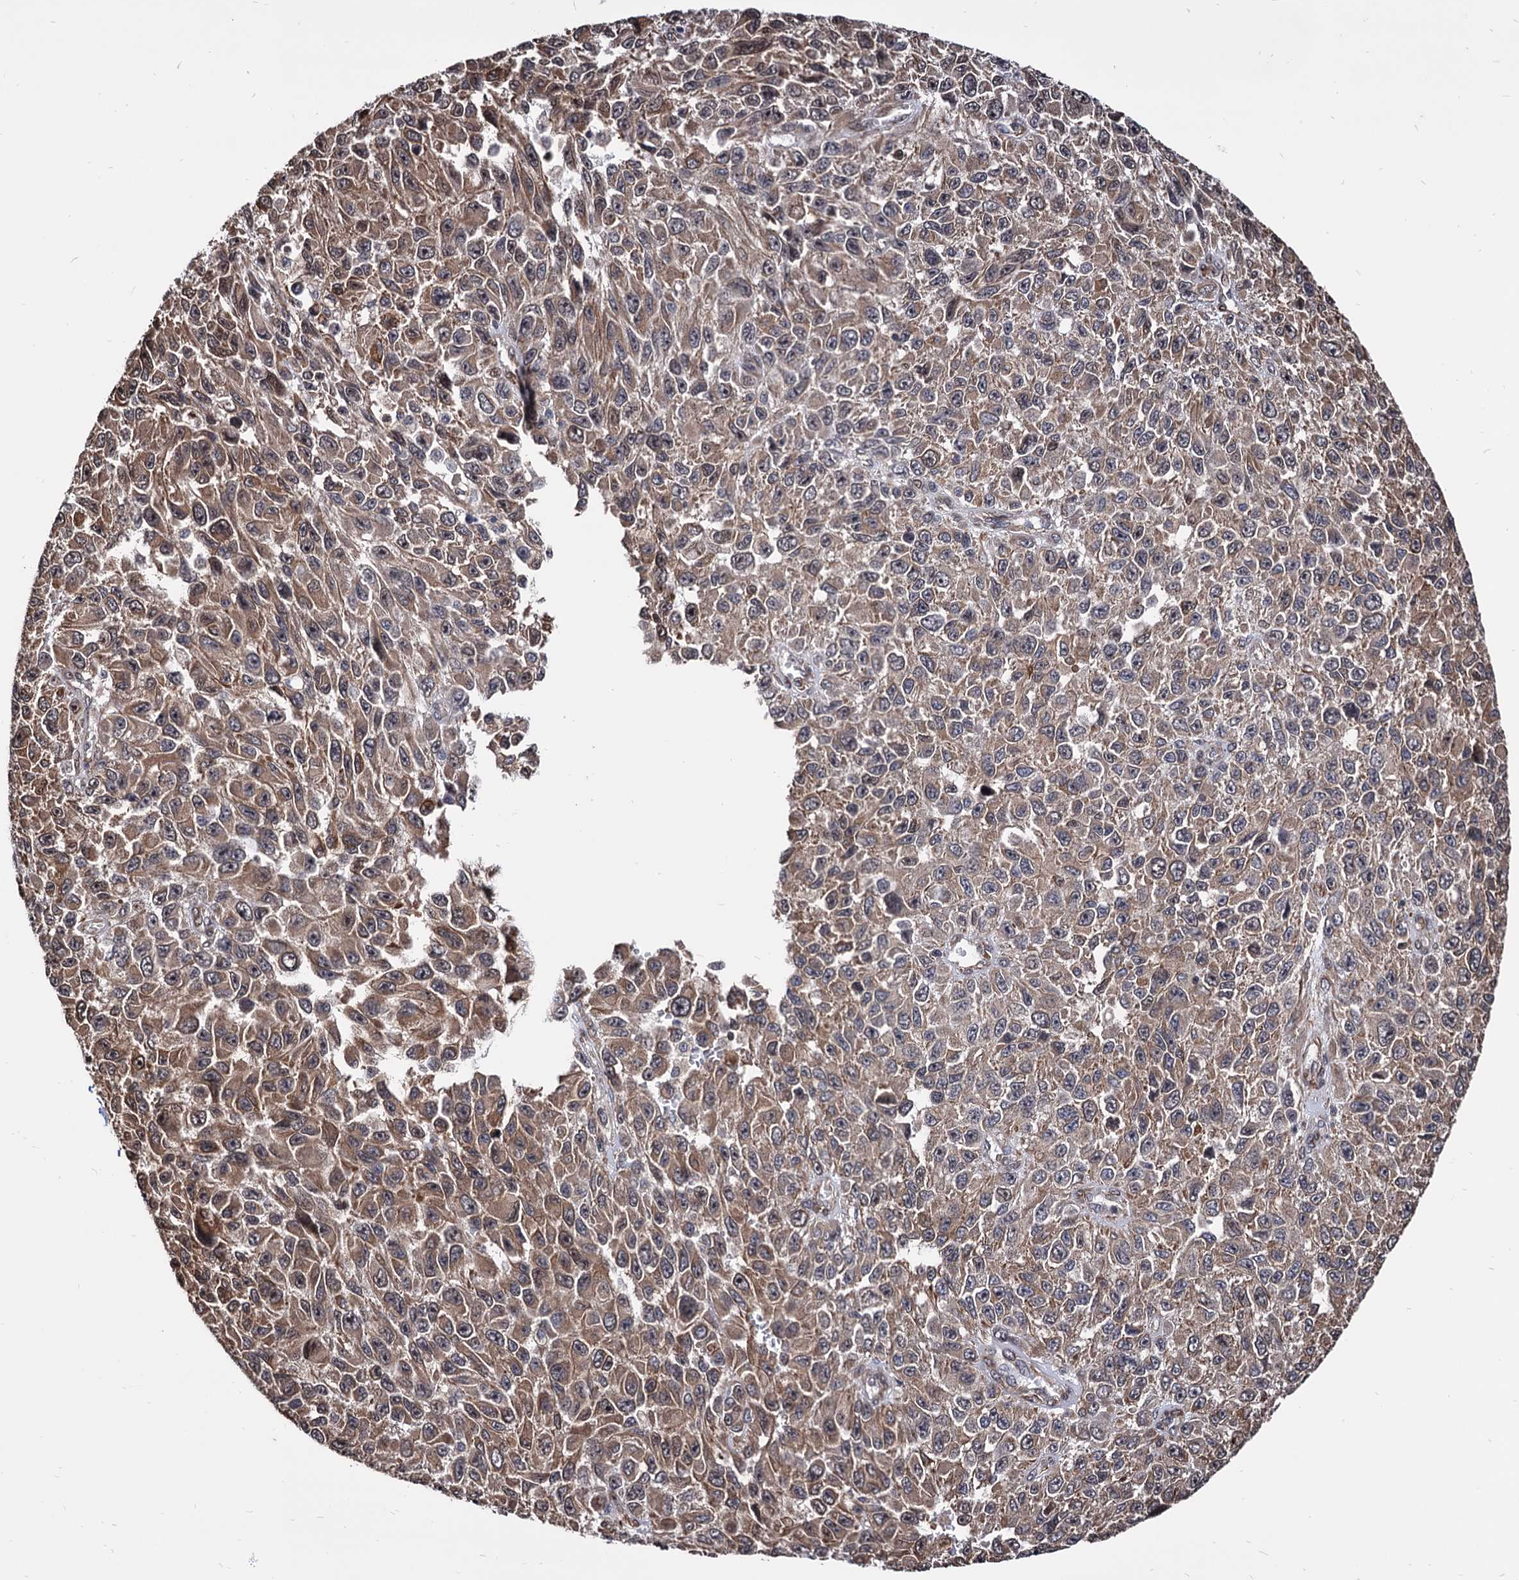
{"staining": {"intensity": "weak", "quantity": ">75%", "location": "cytoplasmic/membranous"}, "tissue": "melanoma", "cell_type": "Tumor cells", "image_type": "cancer", "snomed": [{"axis": "morphology", "description": "Normal tissue, NOS"}, {"axis": "morphology", "description": "Malignant melanoma, NOS"}, {"axis": "topography", "description": "Skin"}], "caption": "This micrograph demonstrates melanoma stained with immunohistochemistry to label a protein in brown. The cytoplasmic/membranous of tumor cells show weak positivity for the protein. Nuclei are counter-stained blue.", "gene": "ANKRD12", "patient": {"sex": "female", "age": 96}}